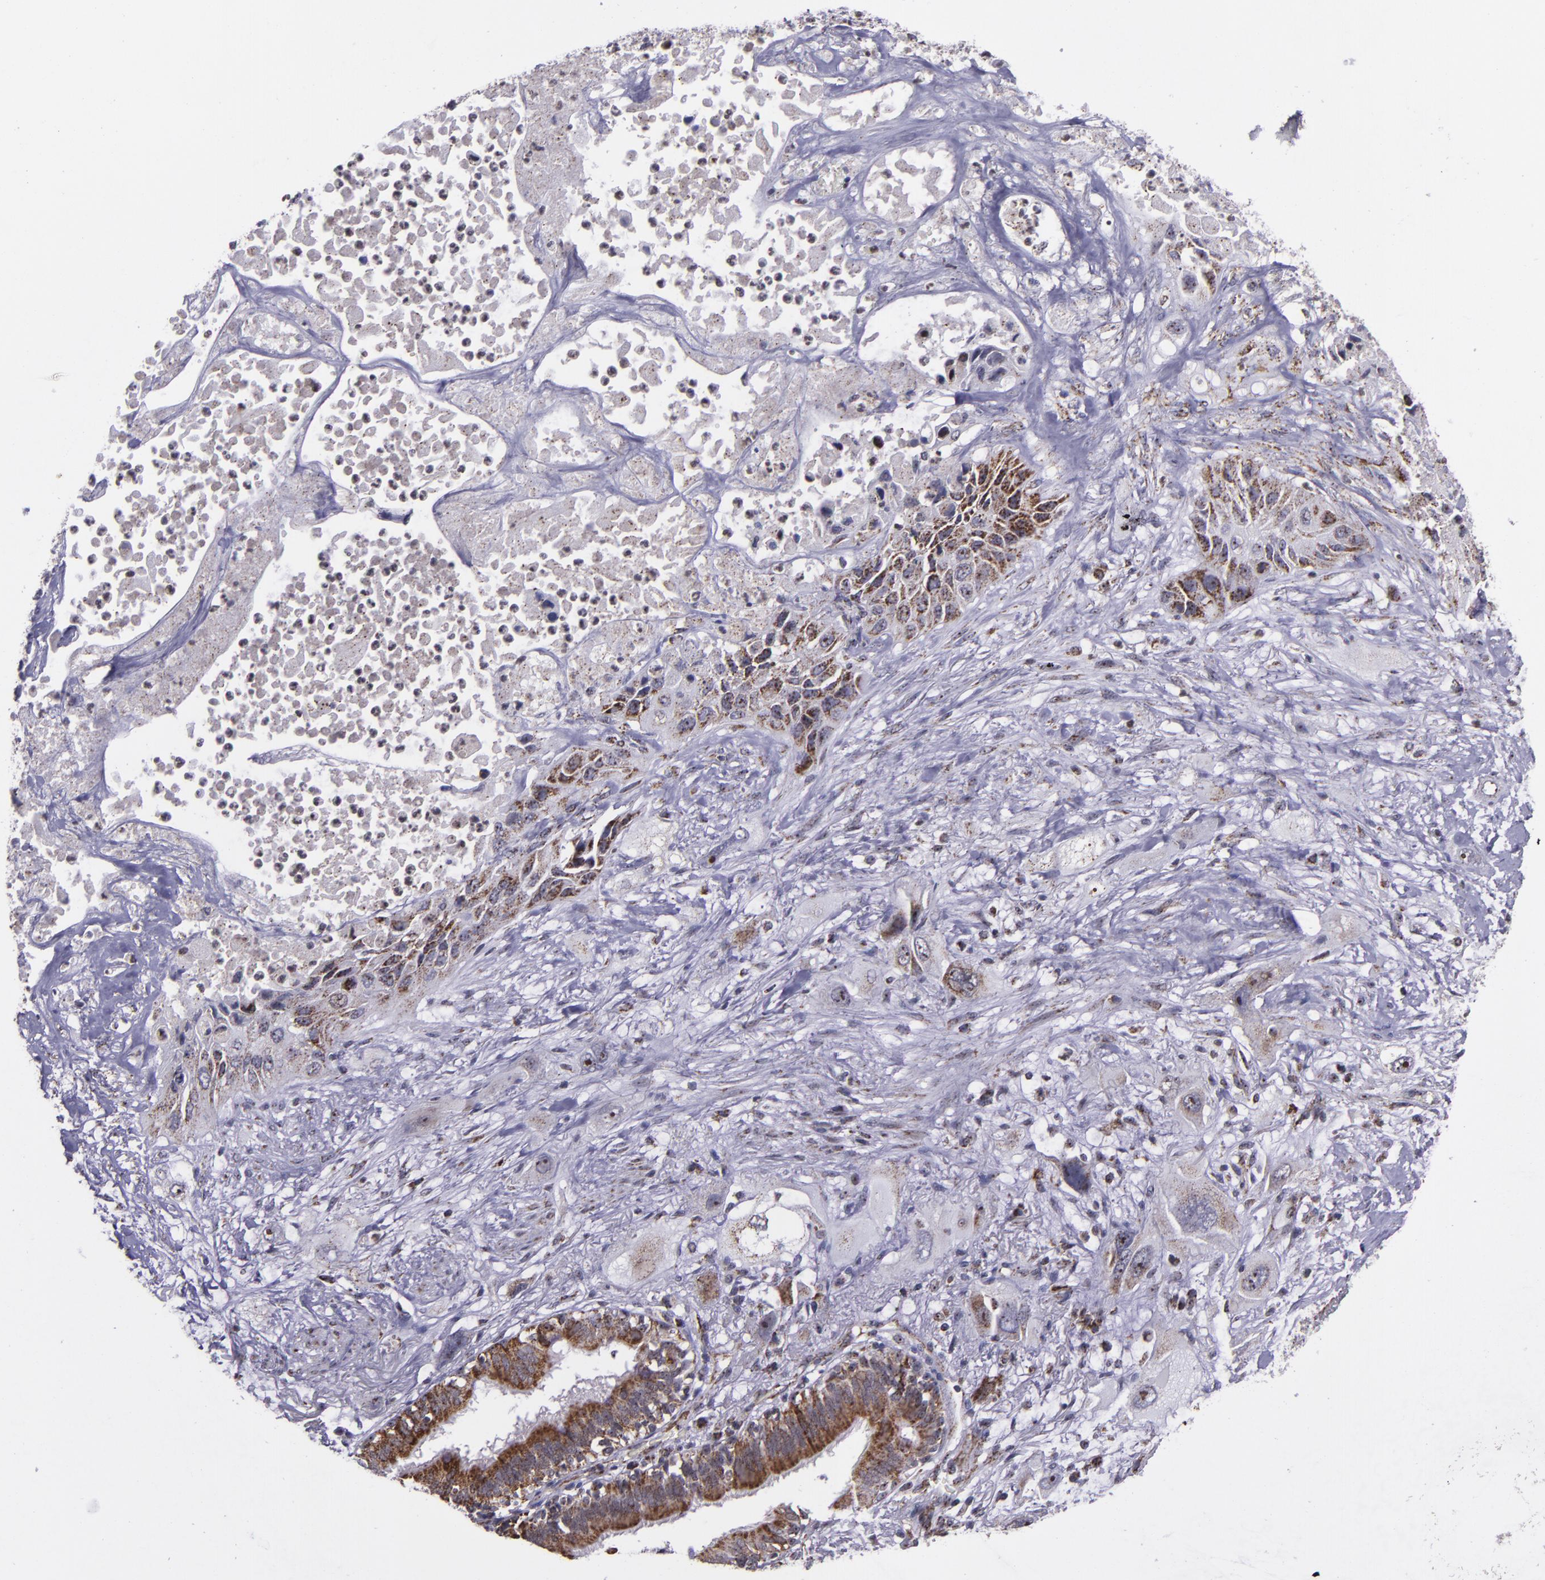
{"staining": {"intensity": "moderate", "quantity": "<25%", "location": "cytoplasmic/membranous,nuclear"}, "tissue": "lung cancer", "cell_type": "Tumor cells", "image_type": "cancer", "snomed": [{"axis": "morphology", "description": "Squamous cell carcinoma, NOS"}, {"axis": "topography", "description": "Lung"}], "caption": "Lung cancer was stained to show a protein in brown. There is low levels of moderate cytoplasmic/membranous and nuclear positivity in about <25% of tumor cells.", "gene": "LONP1", "patient": {"sex": "female", "age": 76}}